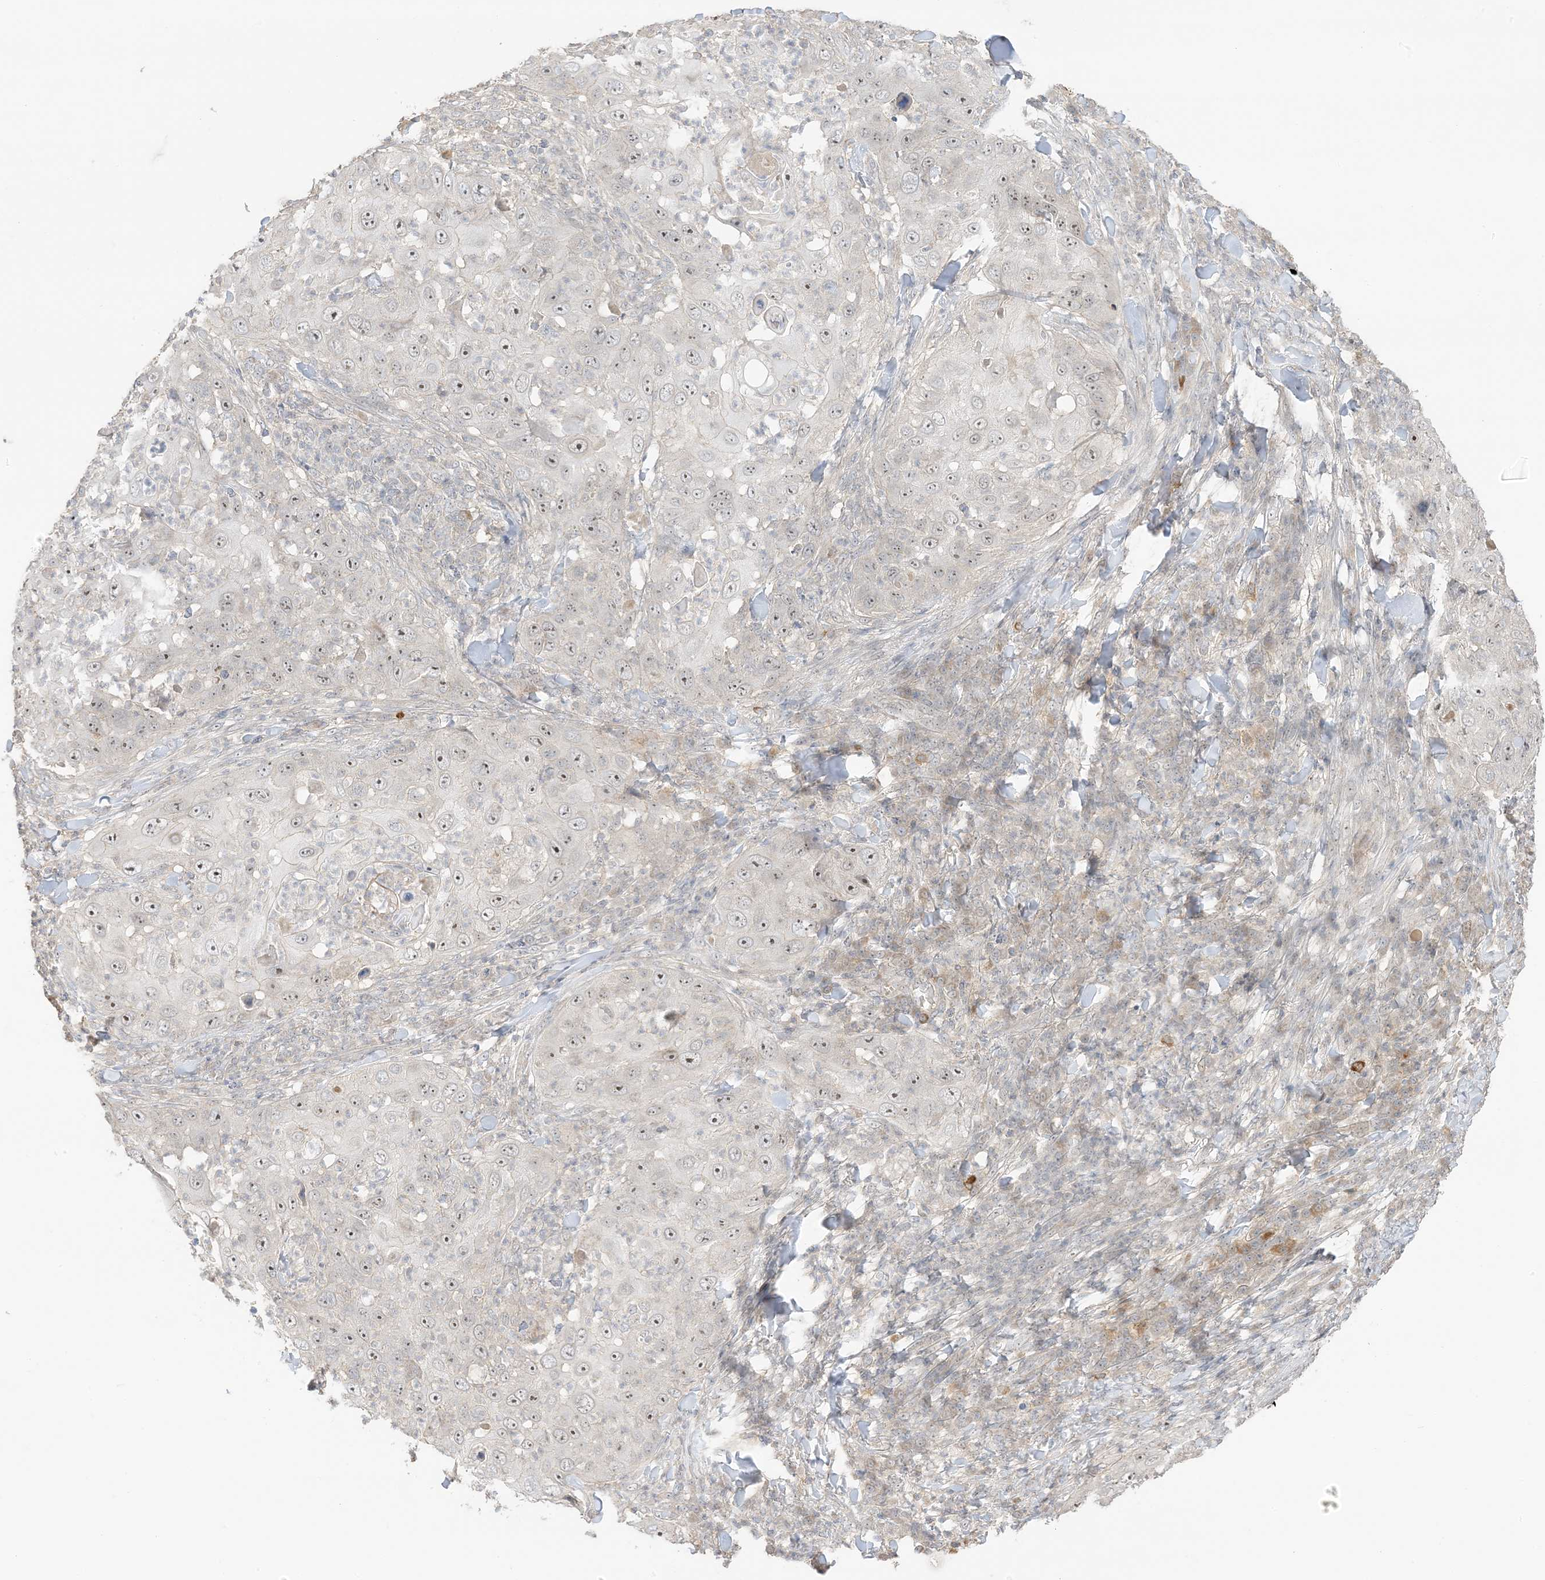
{"staining": {"intensity": "moderate", "quantity": ">75%", "location": "nuclear"}, "tissue": "skin cancer", "cell_type": "Tumor cells", "image_type": "cancer", "snomed": [{"axis": "morphology", "description": "Squamous cell carcinoma, NOS"}, {"axis": "topography", "description": "Skin"}], "caption": "Immunohistochemistry (IHC) of skin cancer (squamous cell carcinoma) demonstrates medium levels of moderate nuclear expression in about >75% of tumor cells.", "gene": "ETAA1", "patient": {"sex": "female", "age": 44}}